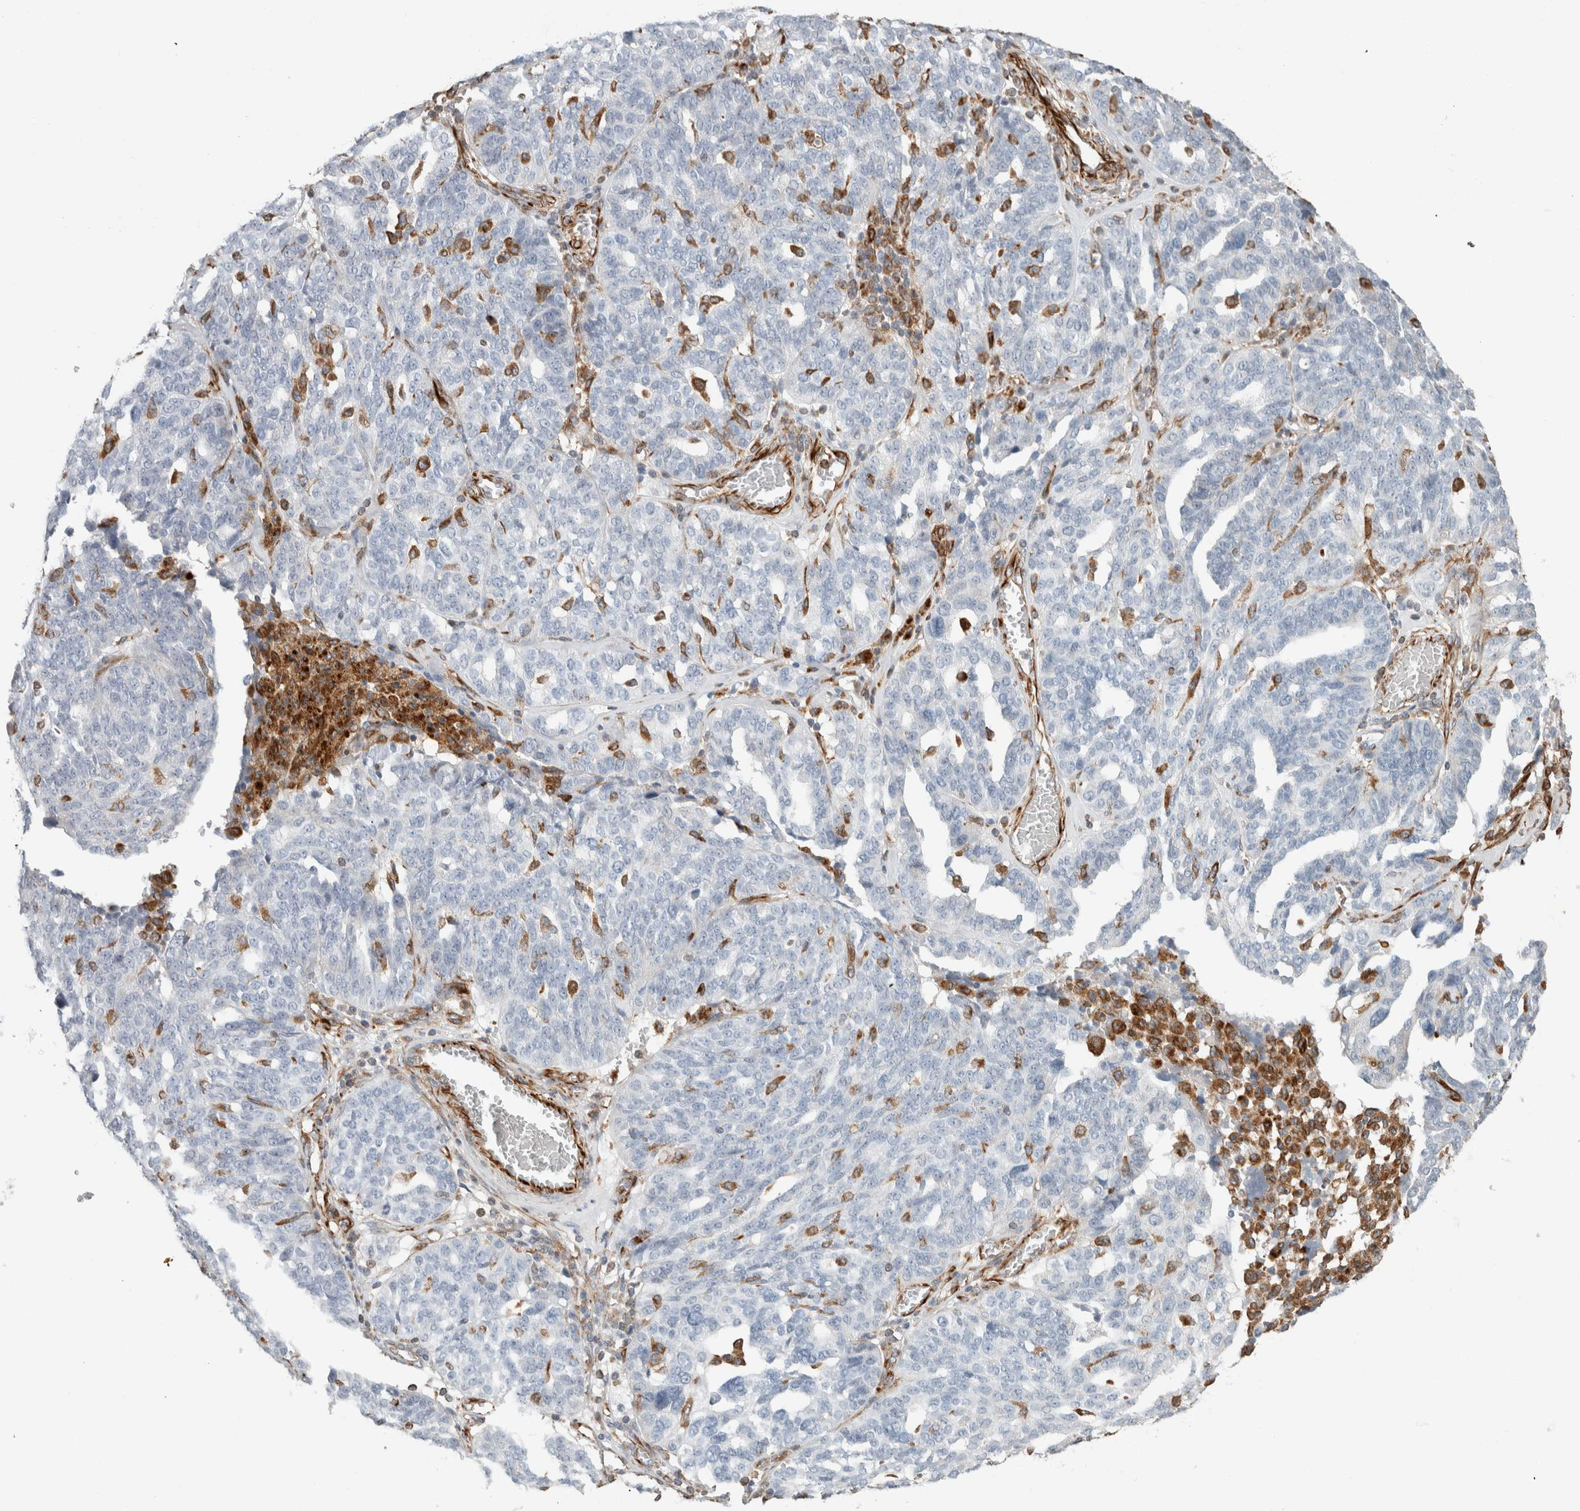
{"staining": {"intensity": "negative", "quantity": "none", "location": "none"}, "tissue": "ovarian cancer", "cell_type": "Tumor cells", "image_type": "cancer", "snomed": [{"axis": "morphology", "description": "Cystadenocarcinoma, serous, NOS"}, {"axis": "topography", "description": "Ovary"}], "caption": "An immunohistochemistry histopathology image of ovarian cancer is shown. There is no staining in tumor cells of ovarian cancer.", "gene": "LY86", "patient": {"sex": "female", "age": 59}}